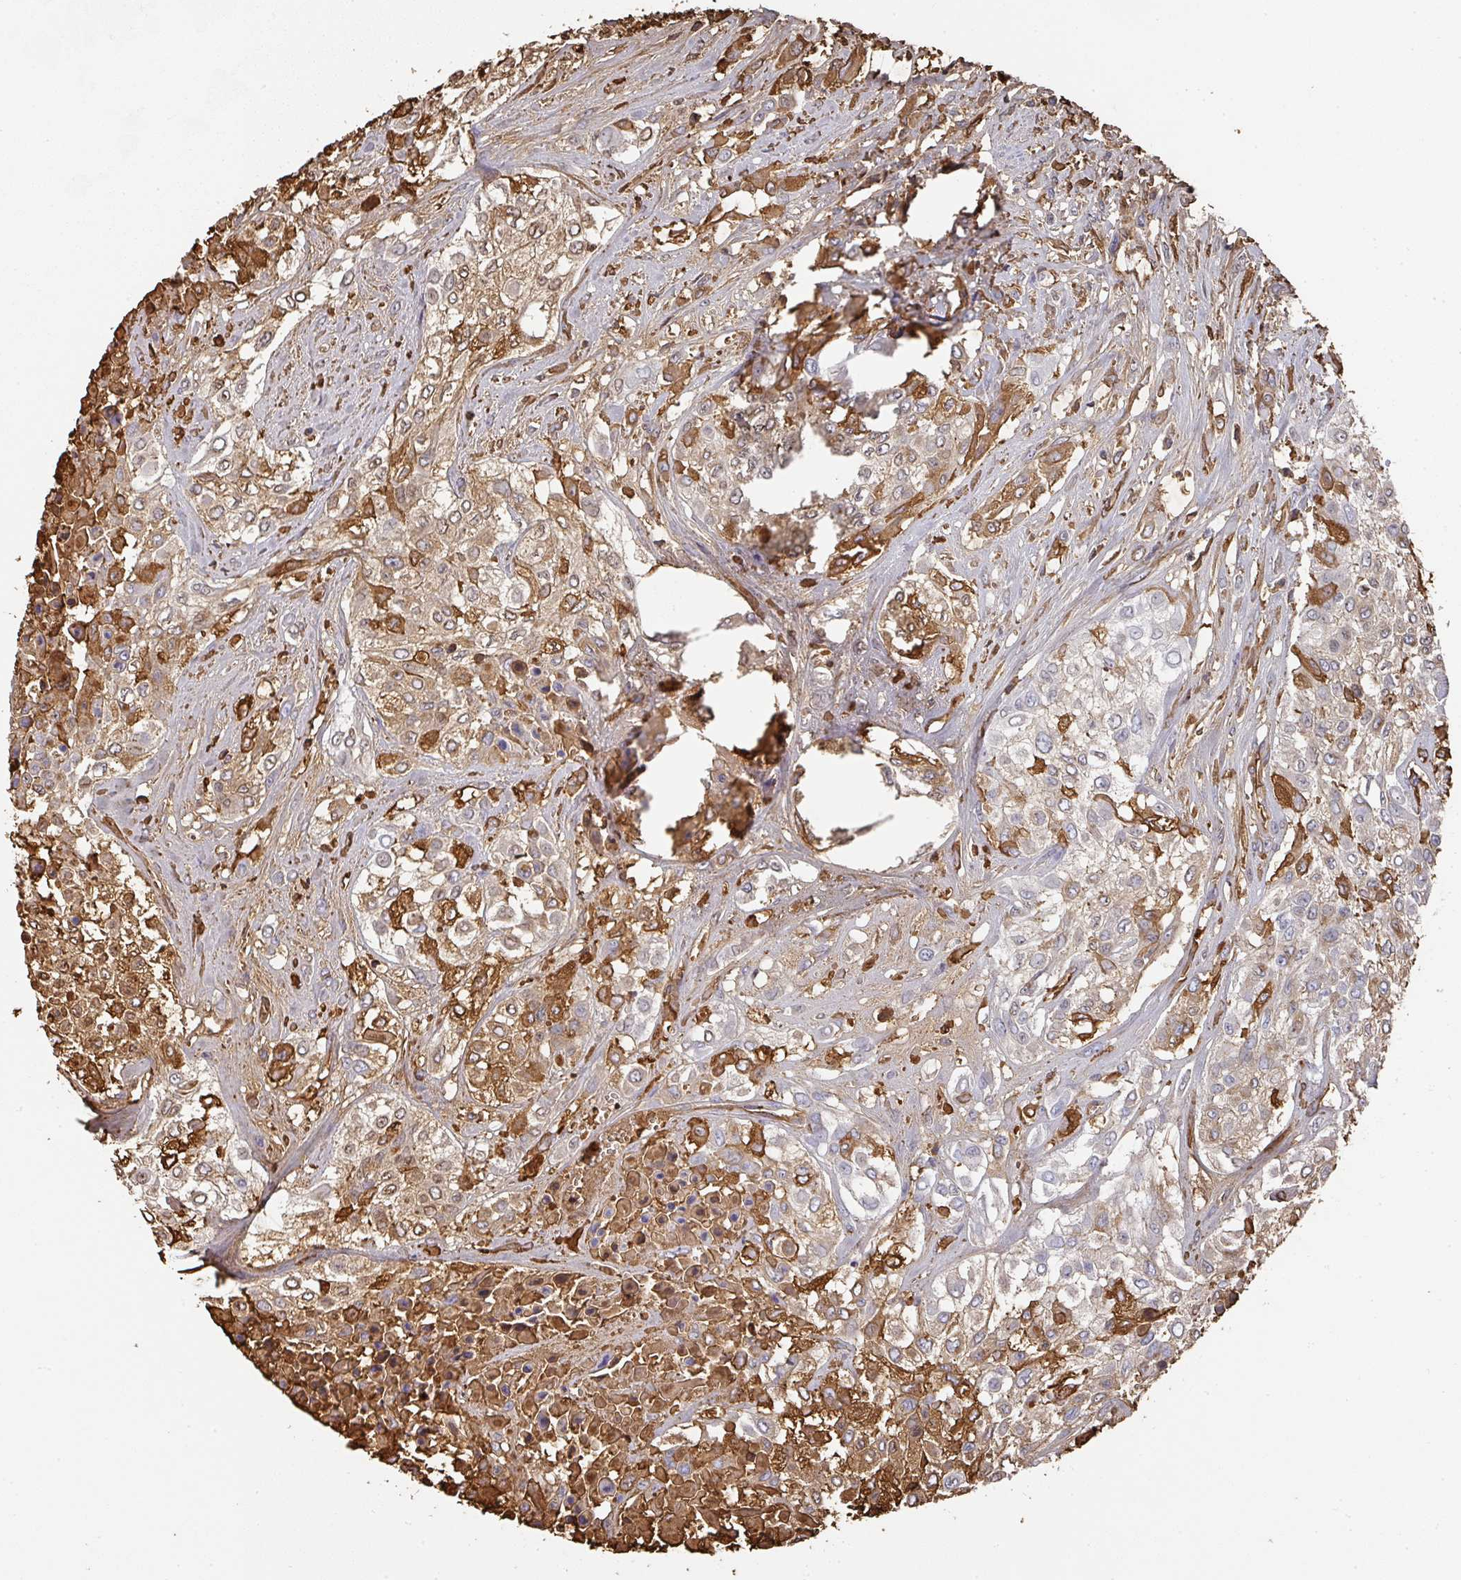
{"staining": {"intensity": "moderate", "quantity": "<25%", "location": "cytoplasmic/membranous"}, "tissue": "urothelial cancer", "cell_type": "Tumor cells", "image_type": "cancer", "snomed": [{"axis": "morphology", "description": "Urothelial carcinoma, High grade"}, {"axis": "topography", "description": "Urinary bladder"}], "caption": "High-grade urothelial carcinoma stained with immunohistochemistry (IHC) reveals moderate cytoplasmic/membranous expression in approximately <25% of tumor cells.", "gene": "ALB", "patient": {"sex": "male", "age": 57}}